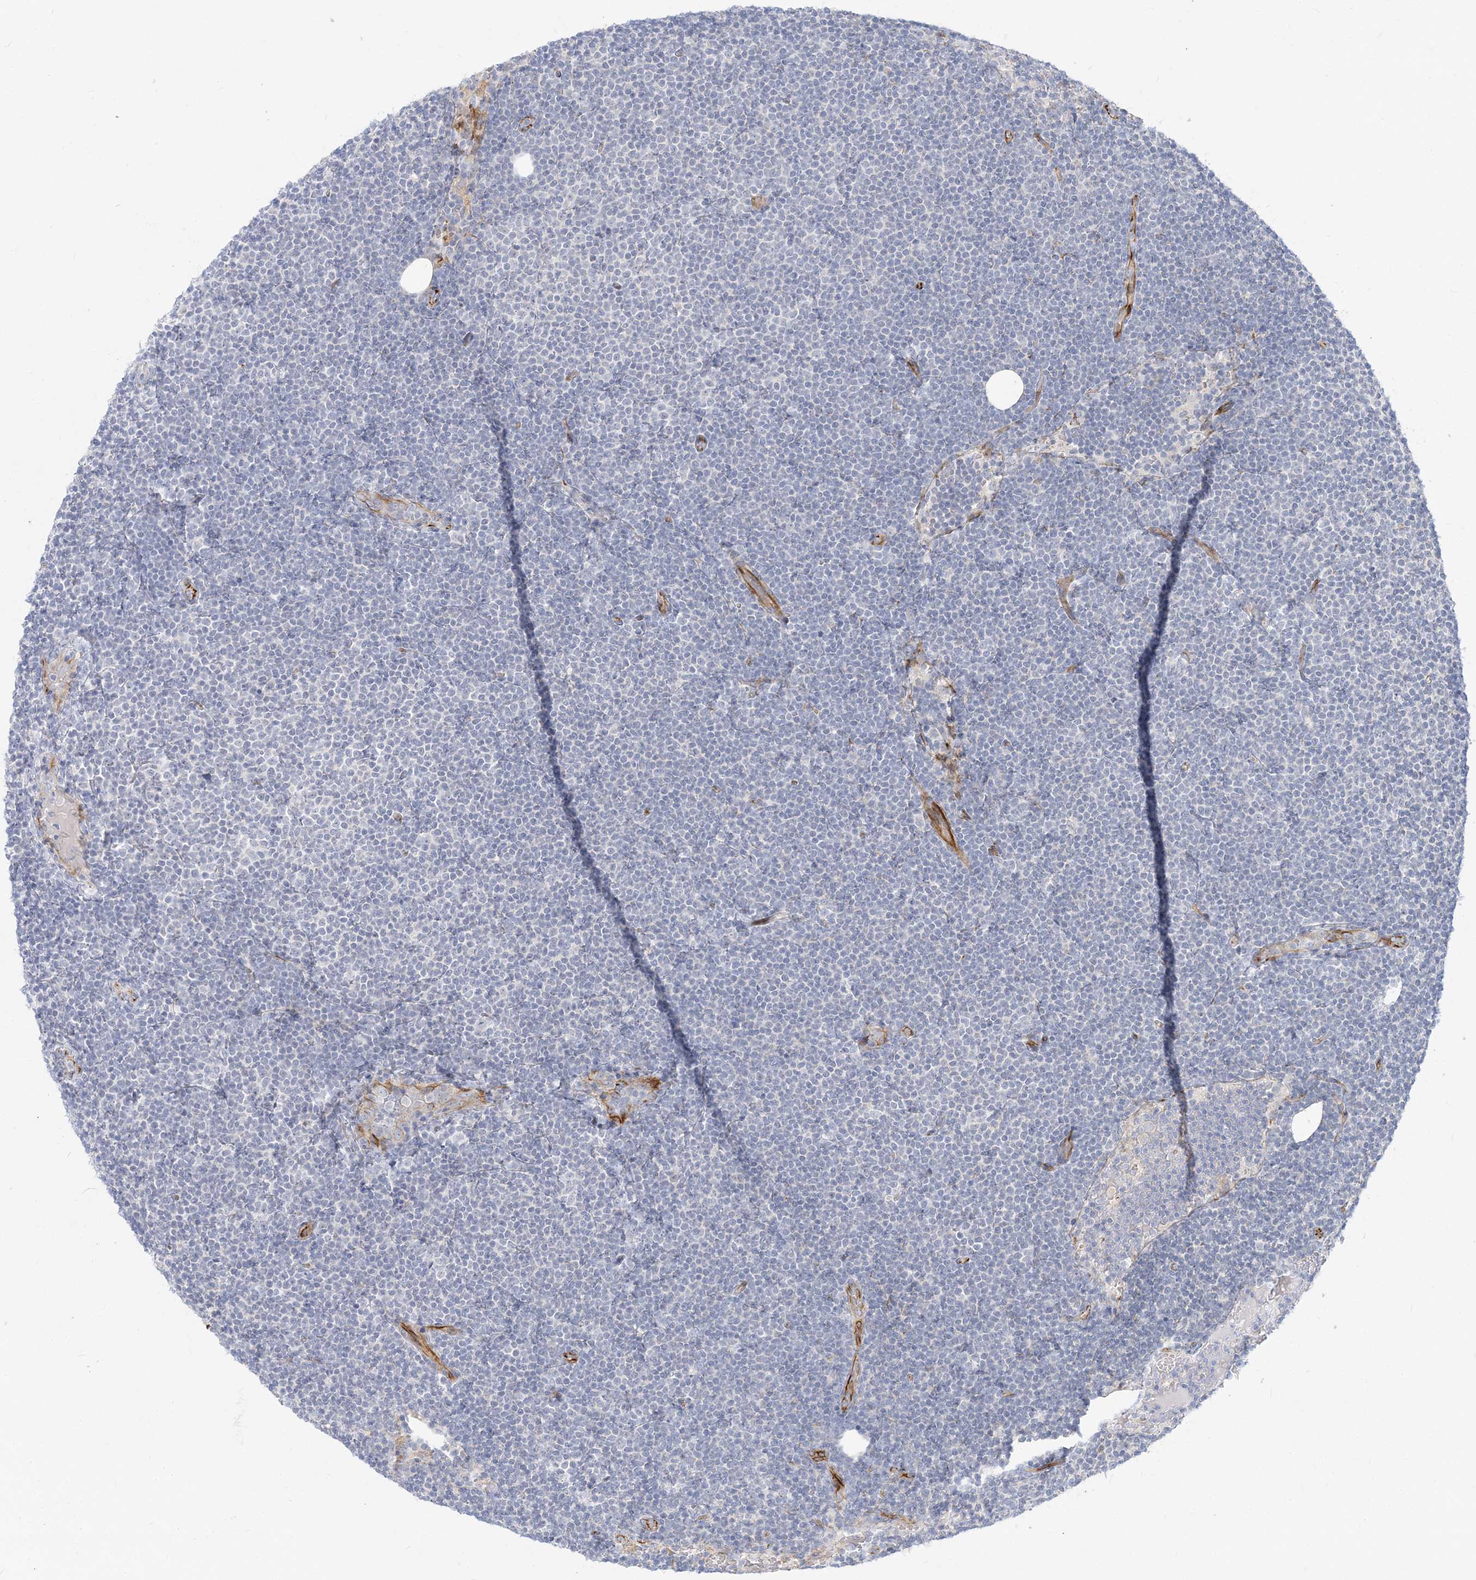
{"staining": {"intensity": "negative", "quantity": "none", "location": "none"}, "tissue": "lymphoma", "cell_type": "Tumor cells", "image_type": "cancer", "snomed": [{"axis": "morphology", "description": "Malignant lymphoma, non-Hodgkin's type, Low grade"}, {"axis": "topography", "description": "Lymph node"}], "caption": "A histopathology image of human malignant lymphoma, non-Hodgkin's type (low-grade) is negative for staining in tumor cells.", "gene": "GPAT2", "patient": {"sex": "female", "age": 53}}